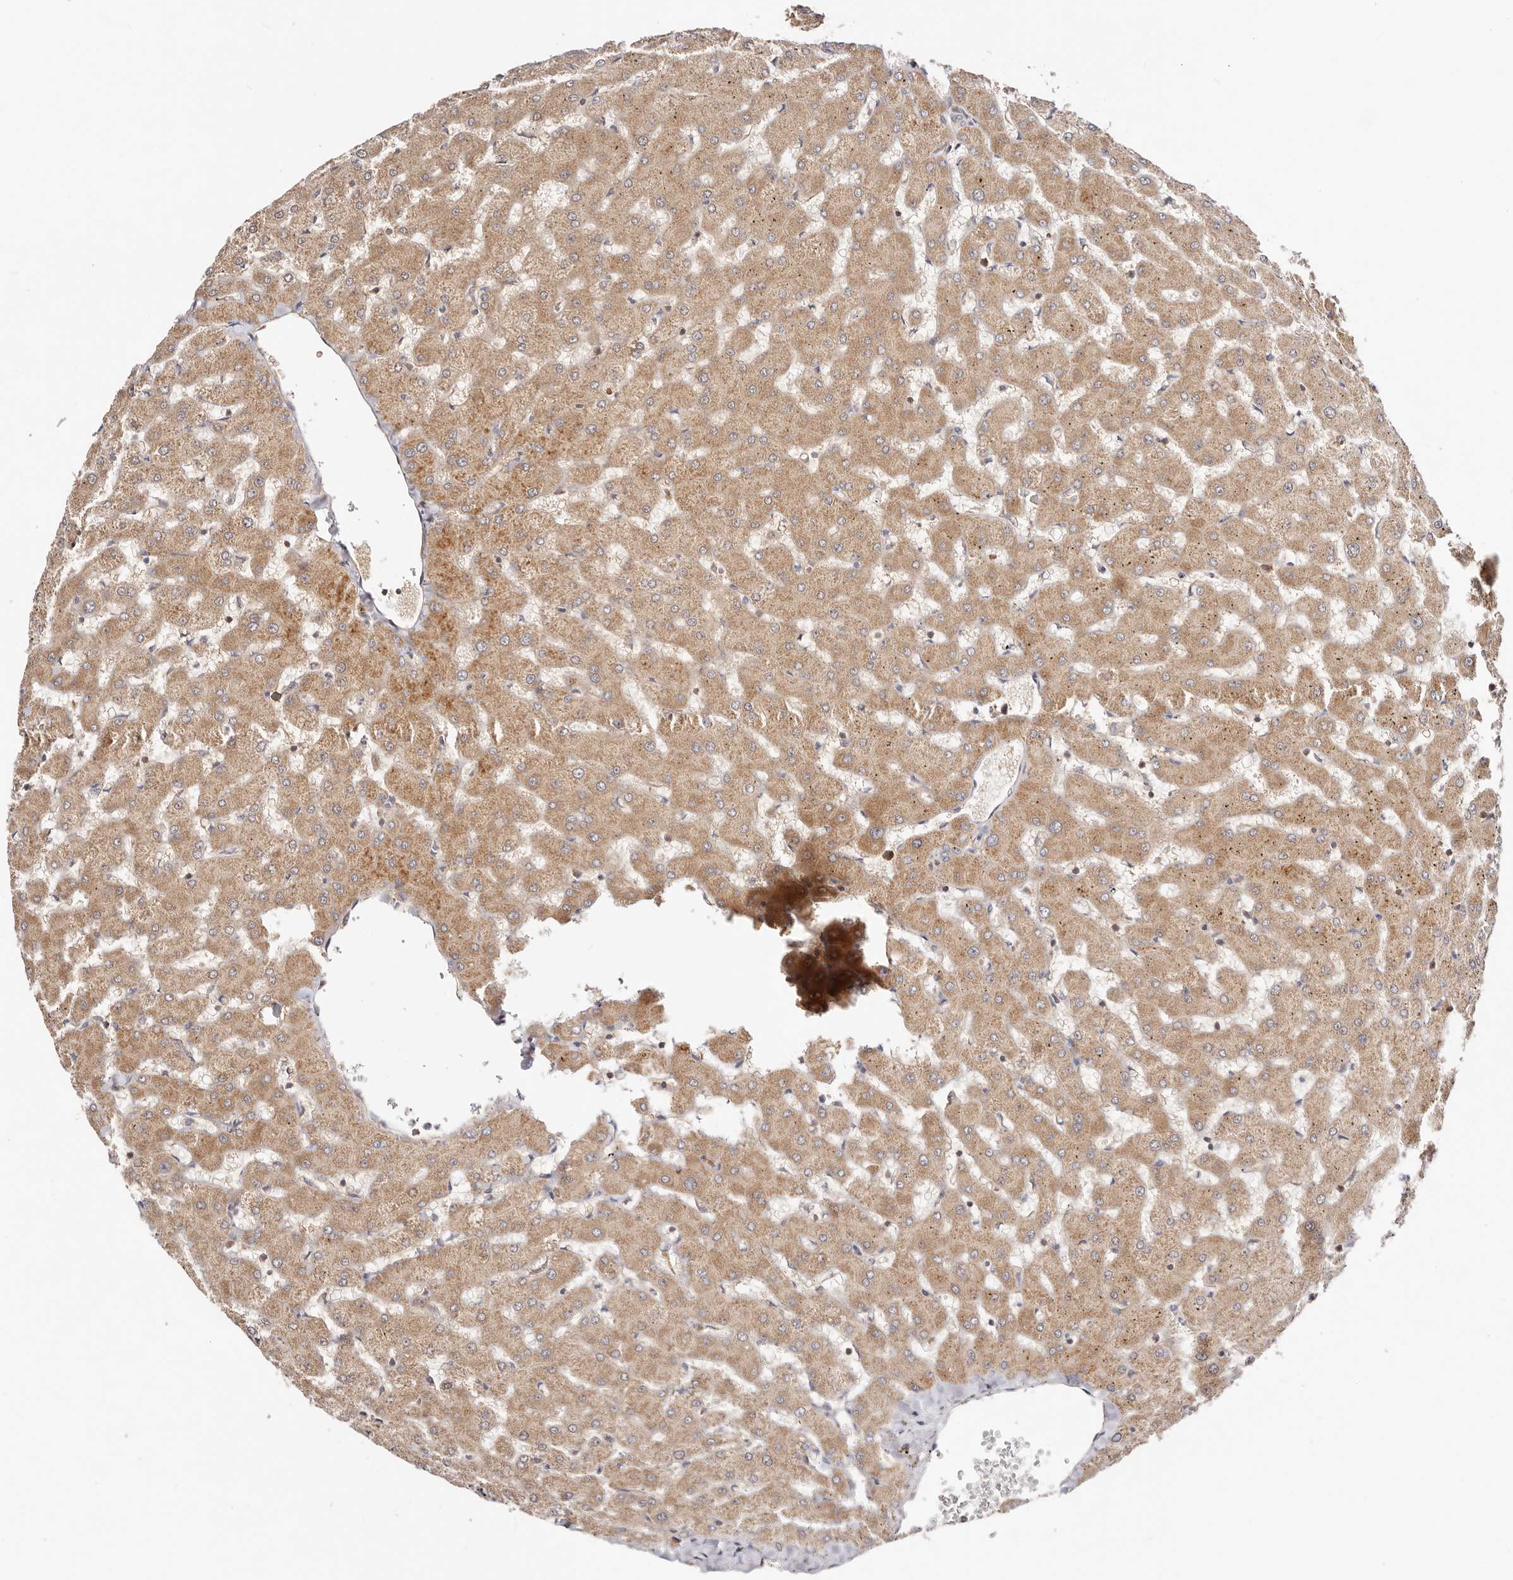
{"staining": {"intensity": "weak", "quantity": "25%-75%", "location": "cytoplasmic/membranous"}, "tissue": "liver", "cell_type": "Cholangiocytes", "image_type": "normal", "snomed": [{"axis": "morphology", "description": "Normal tissue, NOS"}, {"axis": "topography", "description": "Liver"}], "caption": "Protein staining reveals weak cytoplasmic/membranous positivity in approximately 25%-75% of cholangiocytes in unremarkable liver.", "gene": "GNA13", "patient": {"sex": "female", "age": 63}}